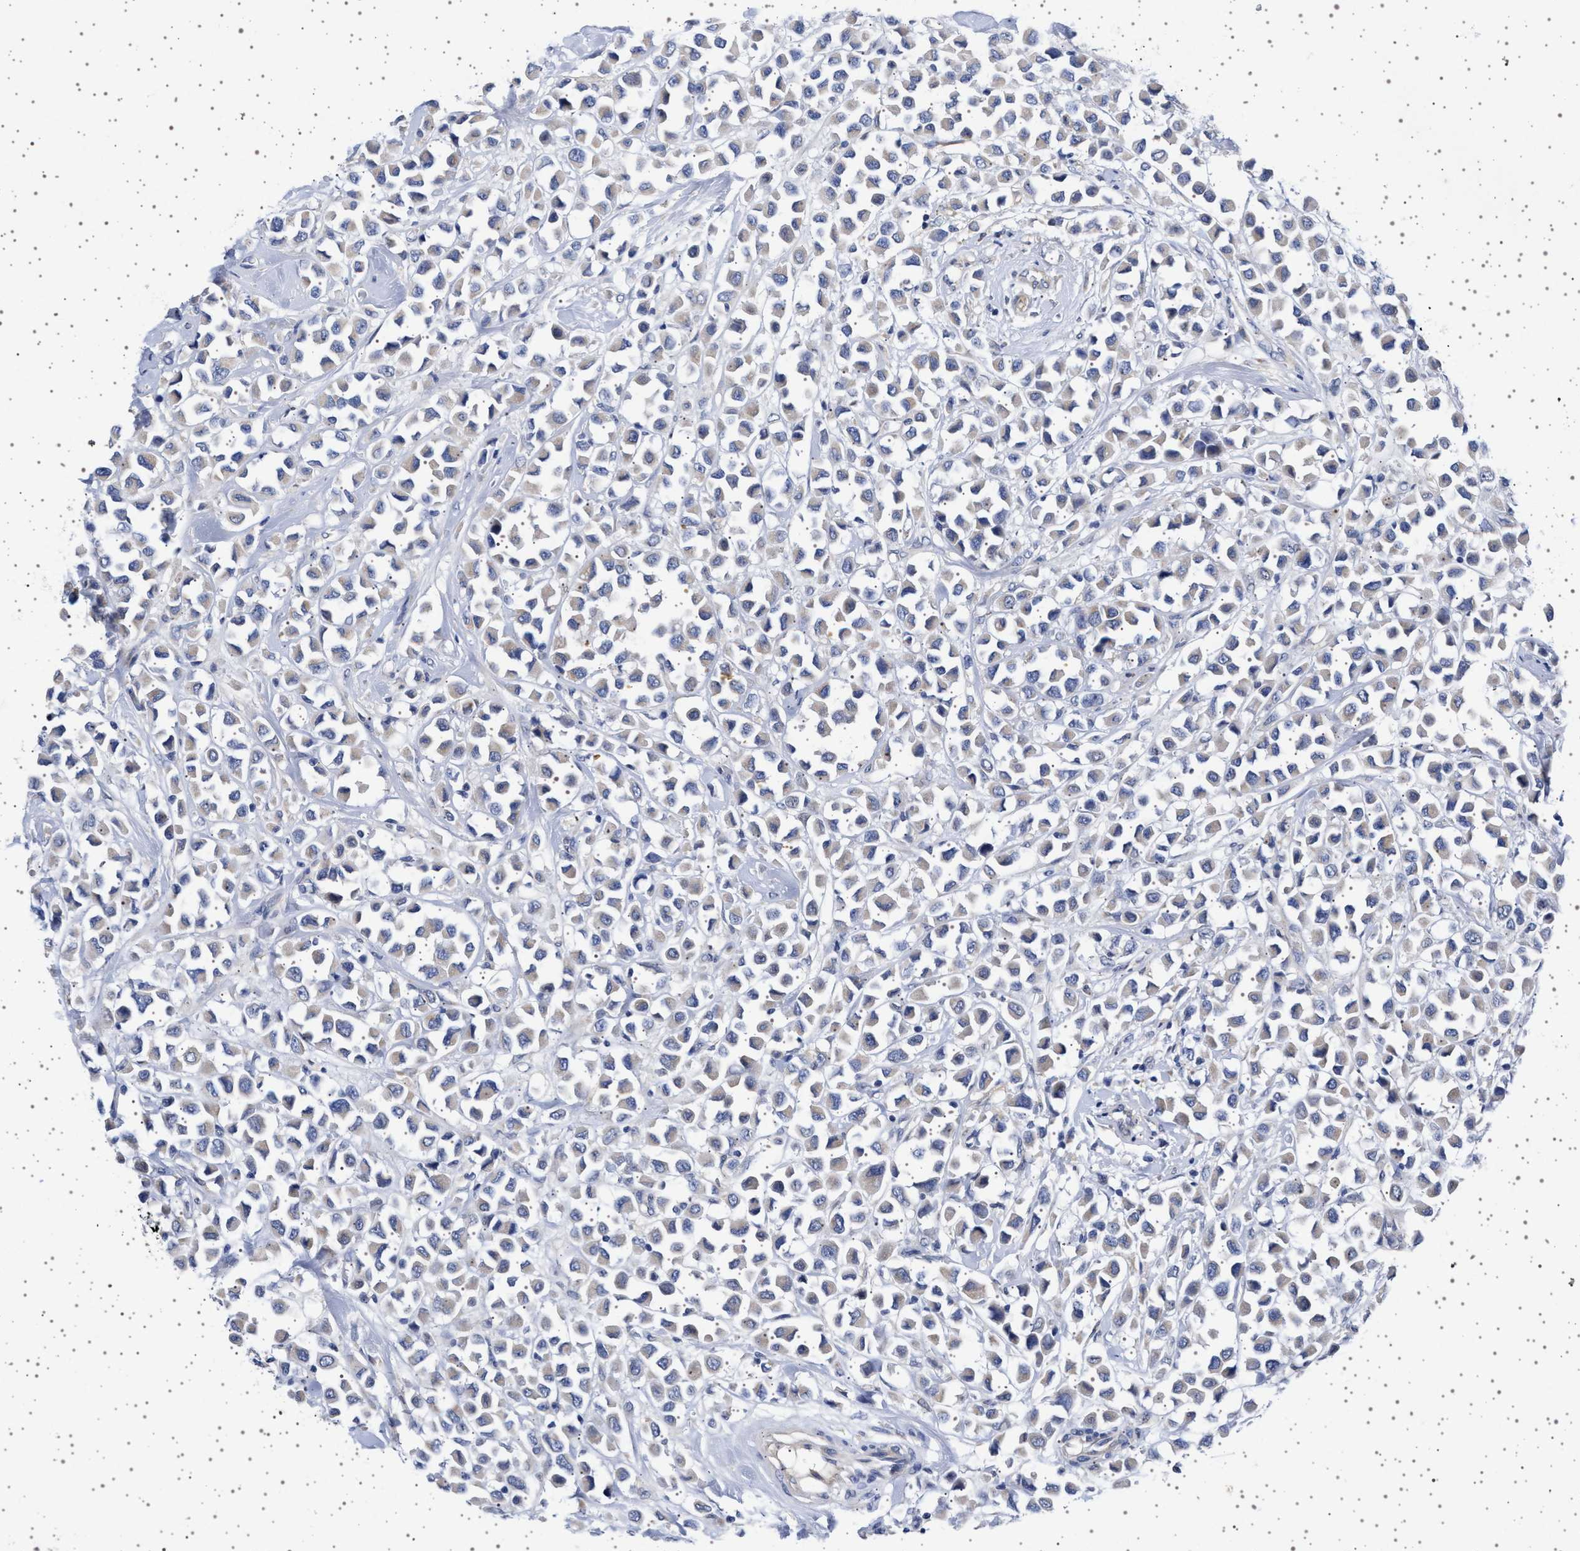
{"staining": {"intensity": "negative", "quantity": "none", "location": "none"}, "tissue": "breast cancer", "cell_type": "Tumor cells", "image_type": "cancer", "snomed": [{"axis": "morphology", "description": "Duct carcinoma"}, {"axis": "topography", "description": "Breast"}], "caption": "This is a micrograph of immunohistochemistry staining of invasive ductal carcinoma (breast), which shows no positivity in tumor cells.", "gene": "TRMT10B", "patient": {"sex": "female", "age": 61}}